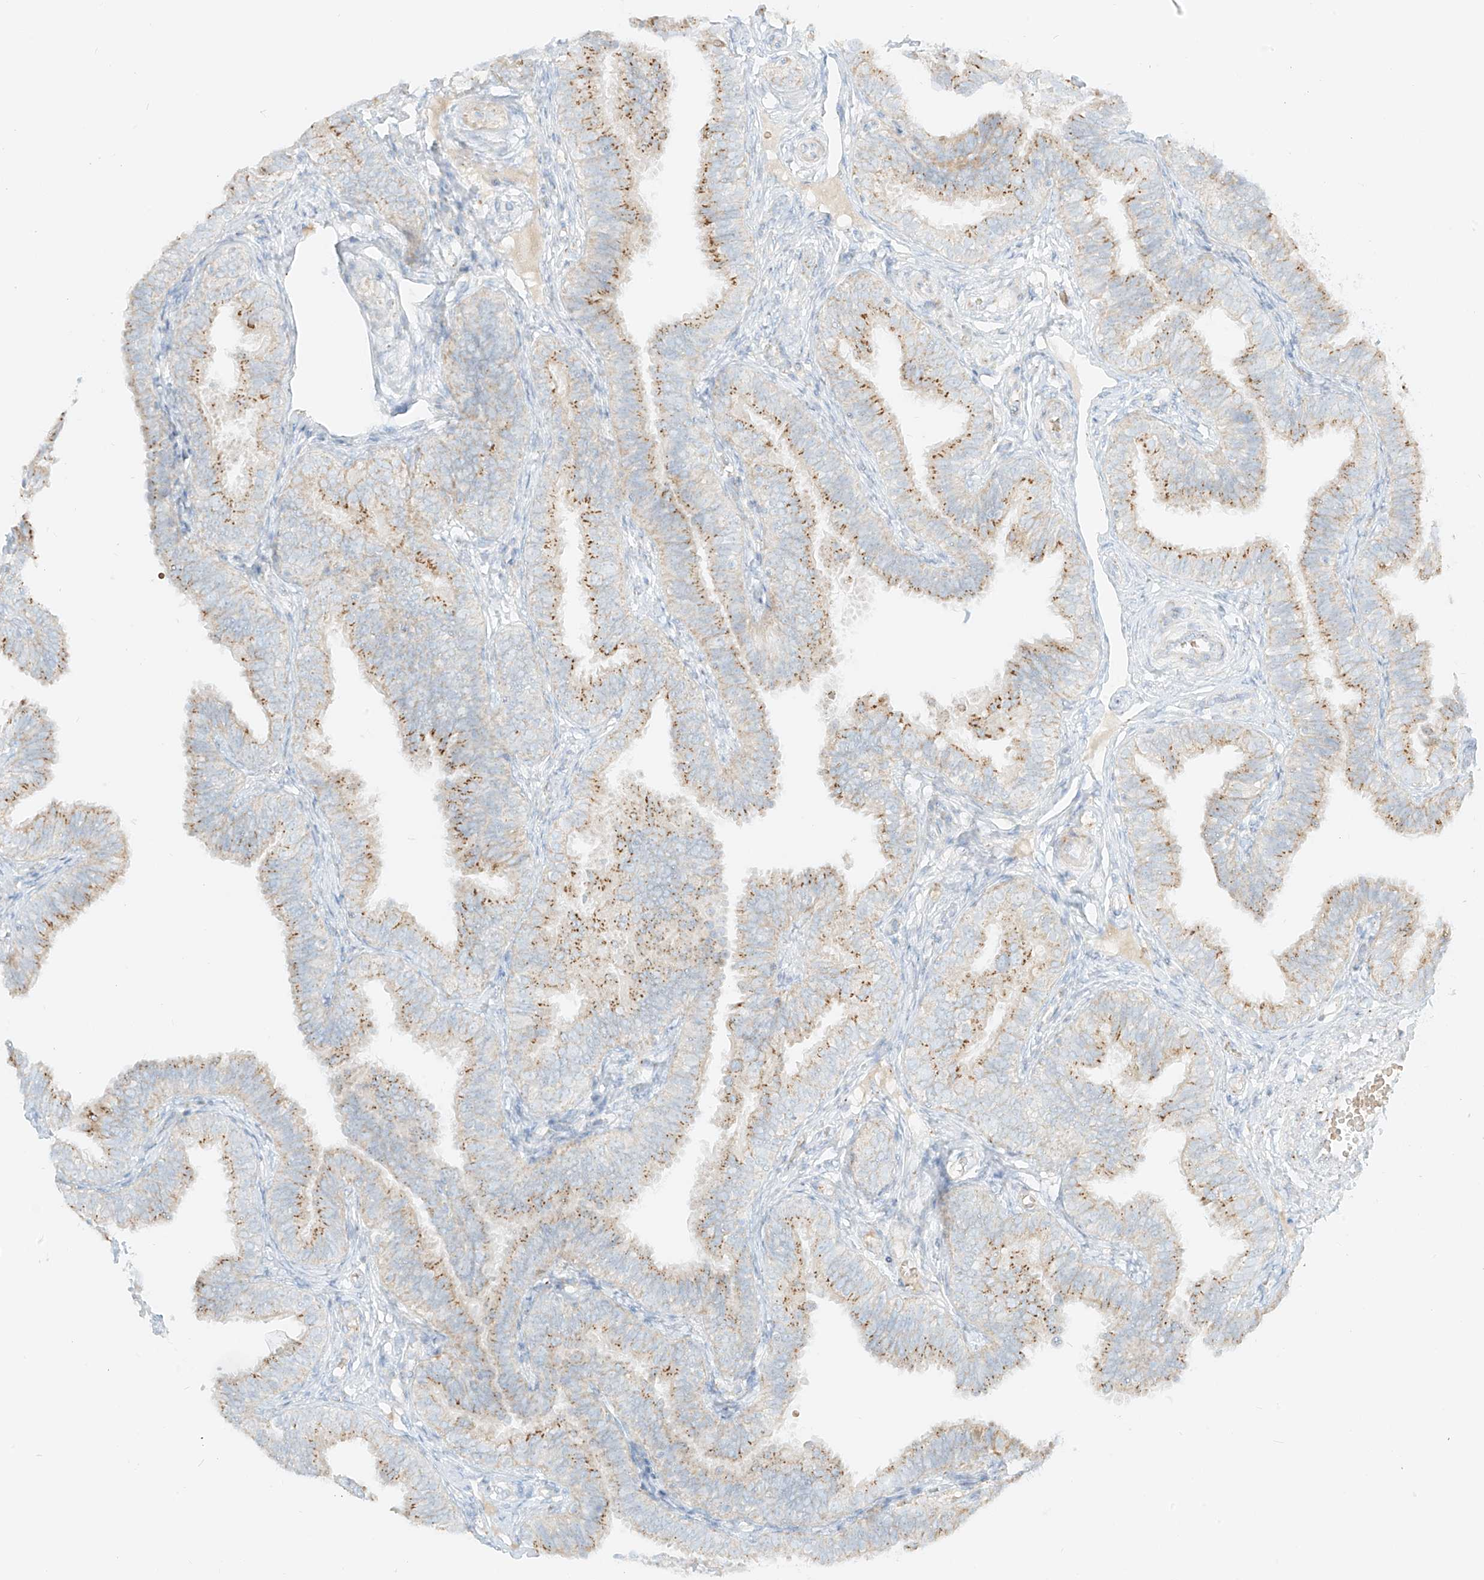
{"staining": {"intensity": "moderate", "quantity": "25%-75%", "location": "cytoplasmic/membranous"}, "tissue": "fallopian tube", "cell_type": "Glandular cells", "image_type": "normal", "snomed": [{"axis": "morphology", "description": "Normal tissue, NOS"}, {"axis": "topography", "description": "Fallopian tube"}], "caption": "Glandular cells show medium levels of moderate cytoplasmic/membranous positivity in approximately 25%-75% of cells in benign human fallopian tube.", "gene": "TMEM87B", "patient": {"sex": "female", "age": 35}}